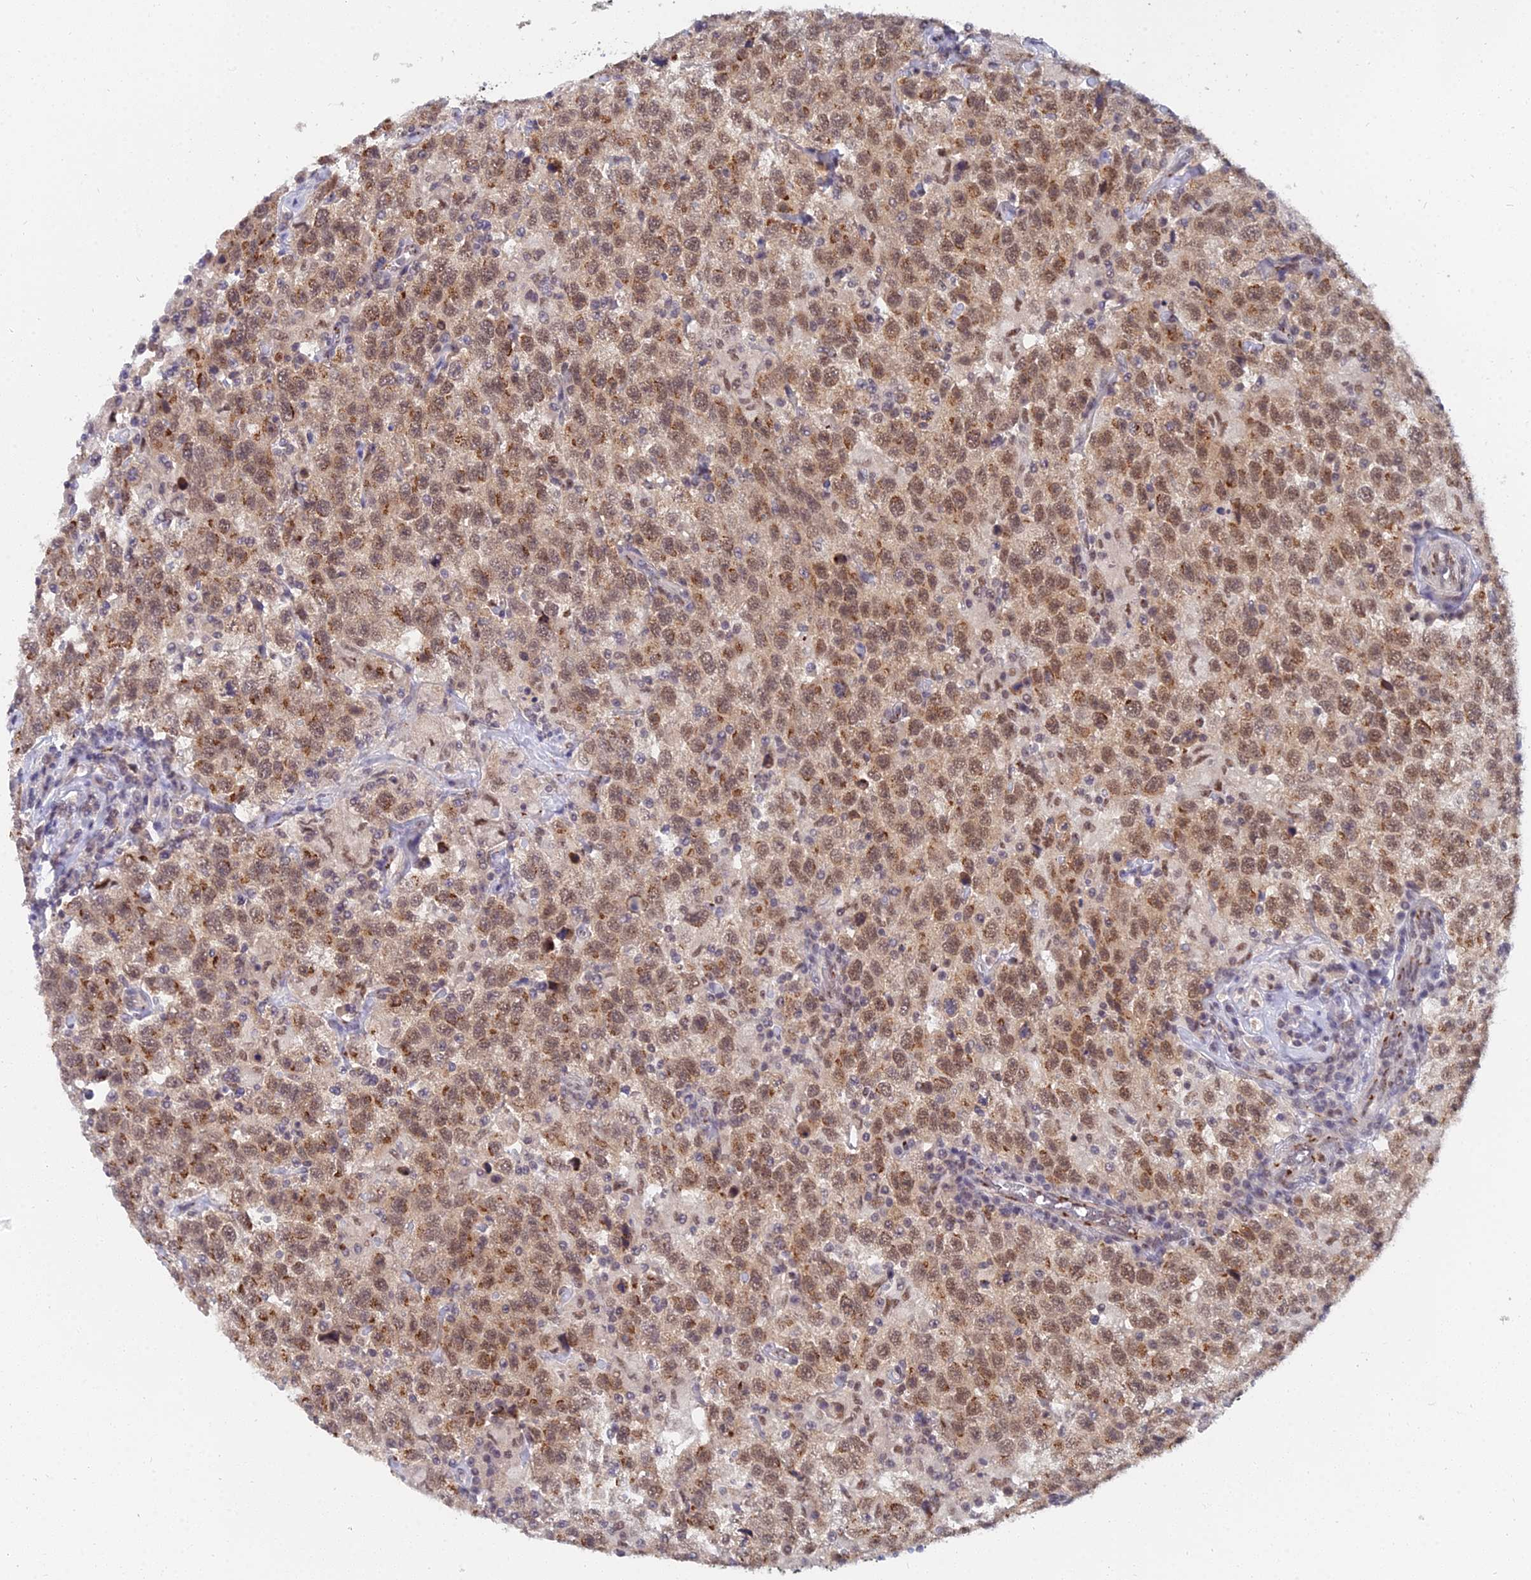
{"staining": {"intensity": "moderate", "quantity": ">75%", "location": "cytoplasmic/membranous,nuclear"}, "tissue": "testis cancer", "cell_type": "Tumor cells", "image_type": "cancer", "snomed": [{"axis": "morphology", "description": "Seminoma, NOS"}, {"axis": "topography", "description": "Testis"}], "caption": "Immunohistochemical staining of human testis seminoma displays medium levels of moderate cytoplasmic/membranous and nuclear expression in approximately >75% of tumor cells.", "gene": "THOC3", "patient": {"sex": "male", "age": 41}}